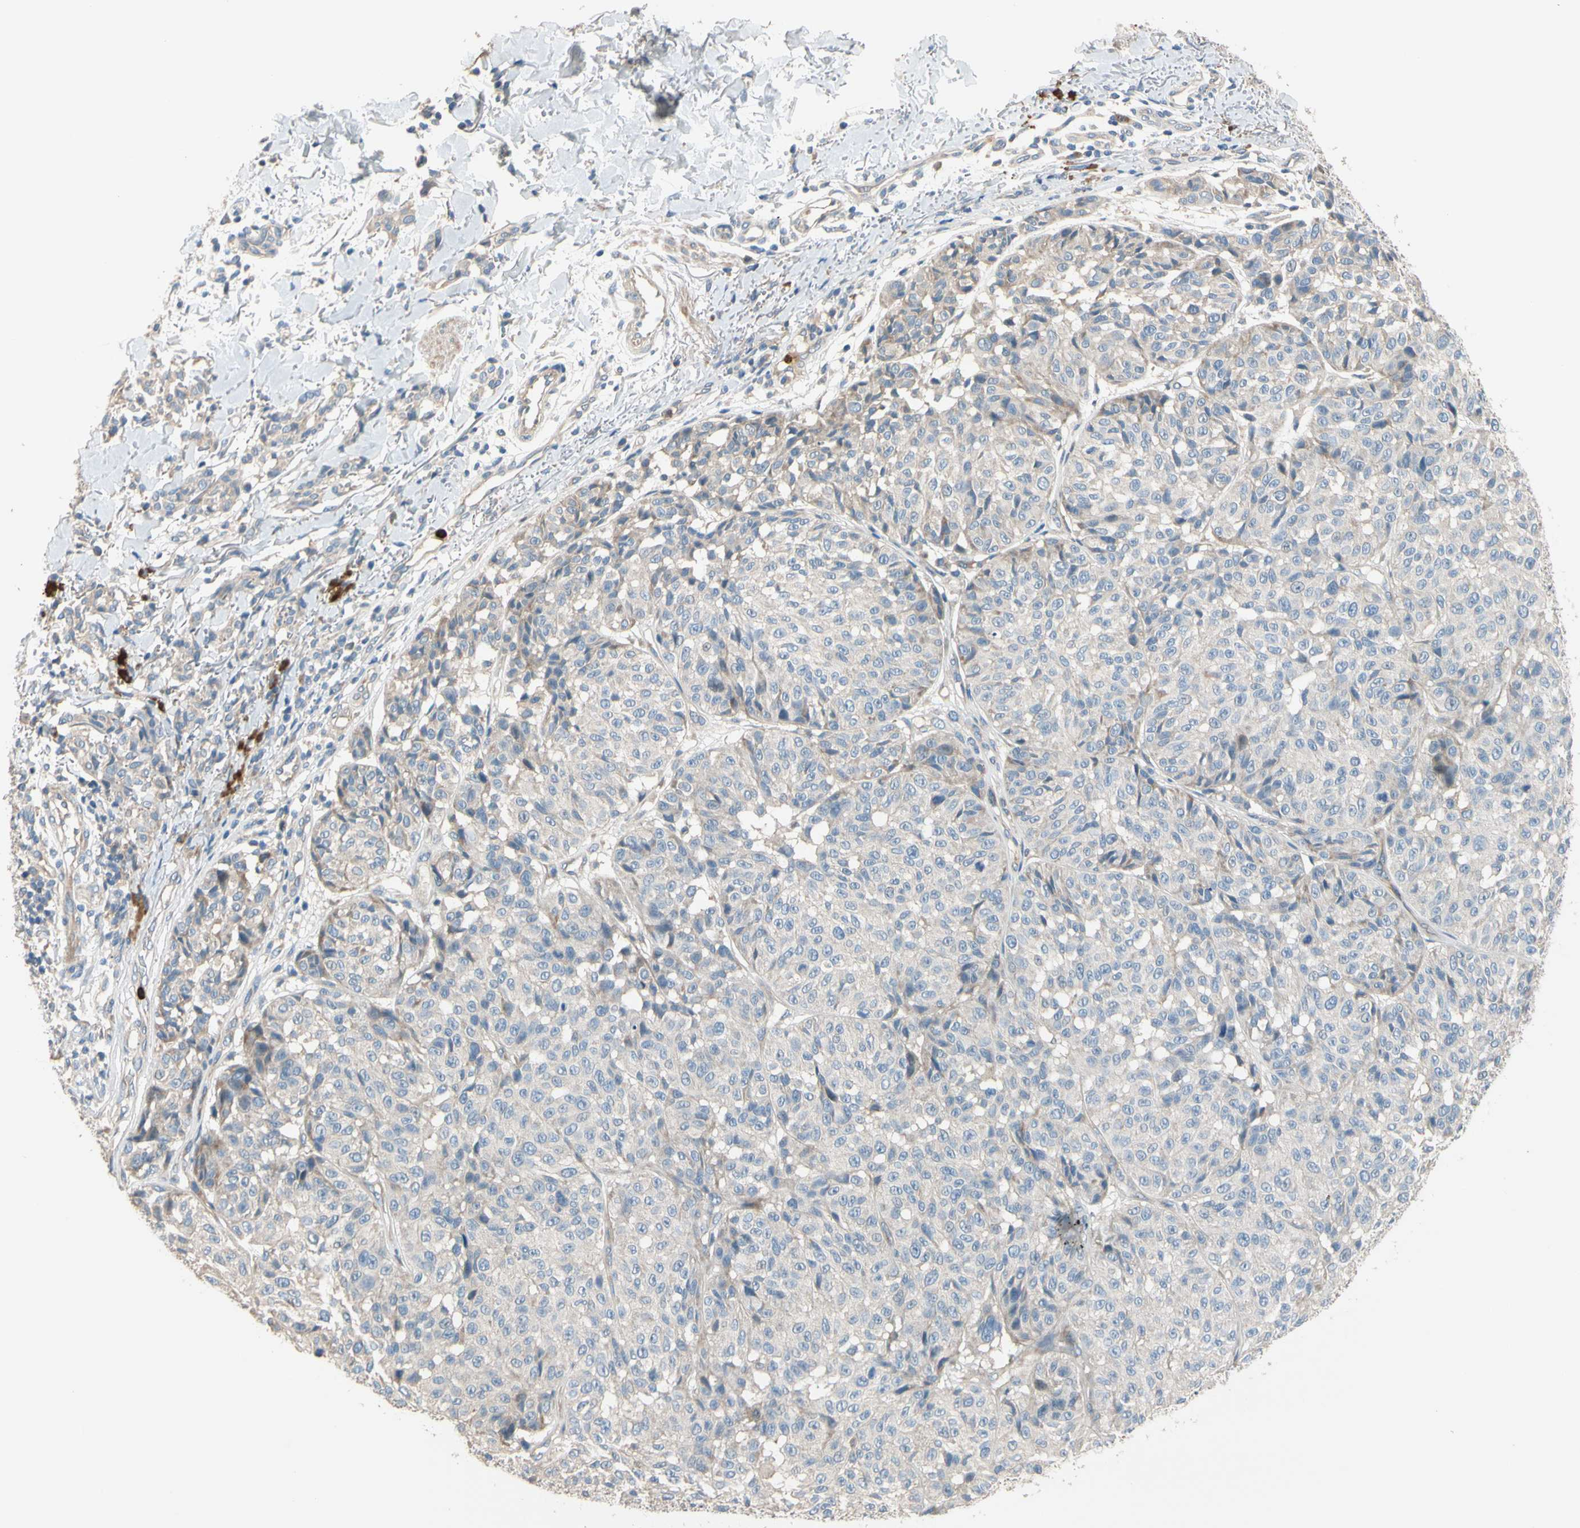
{"staining": {"intensity": "negative", "quantity": "none", "location": "none"}, "tissue": "melanoma", "cell_type": "Tumor cells", "image_type": "cancer", "snomed": [{"axis": "morphology", "description": "Malignant melanoma, NOS"}, {"axis": "topography", "description": "Skin"}], "caption": "Tumor cells are negative for brown protein staining in malignant melanoma. (IHC, brightfield microscopy, high magnification).", "gene": "SIGLEC5", "patient": {"sex": "female", "age": 46}}